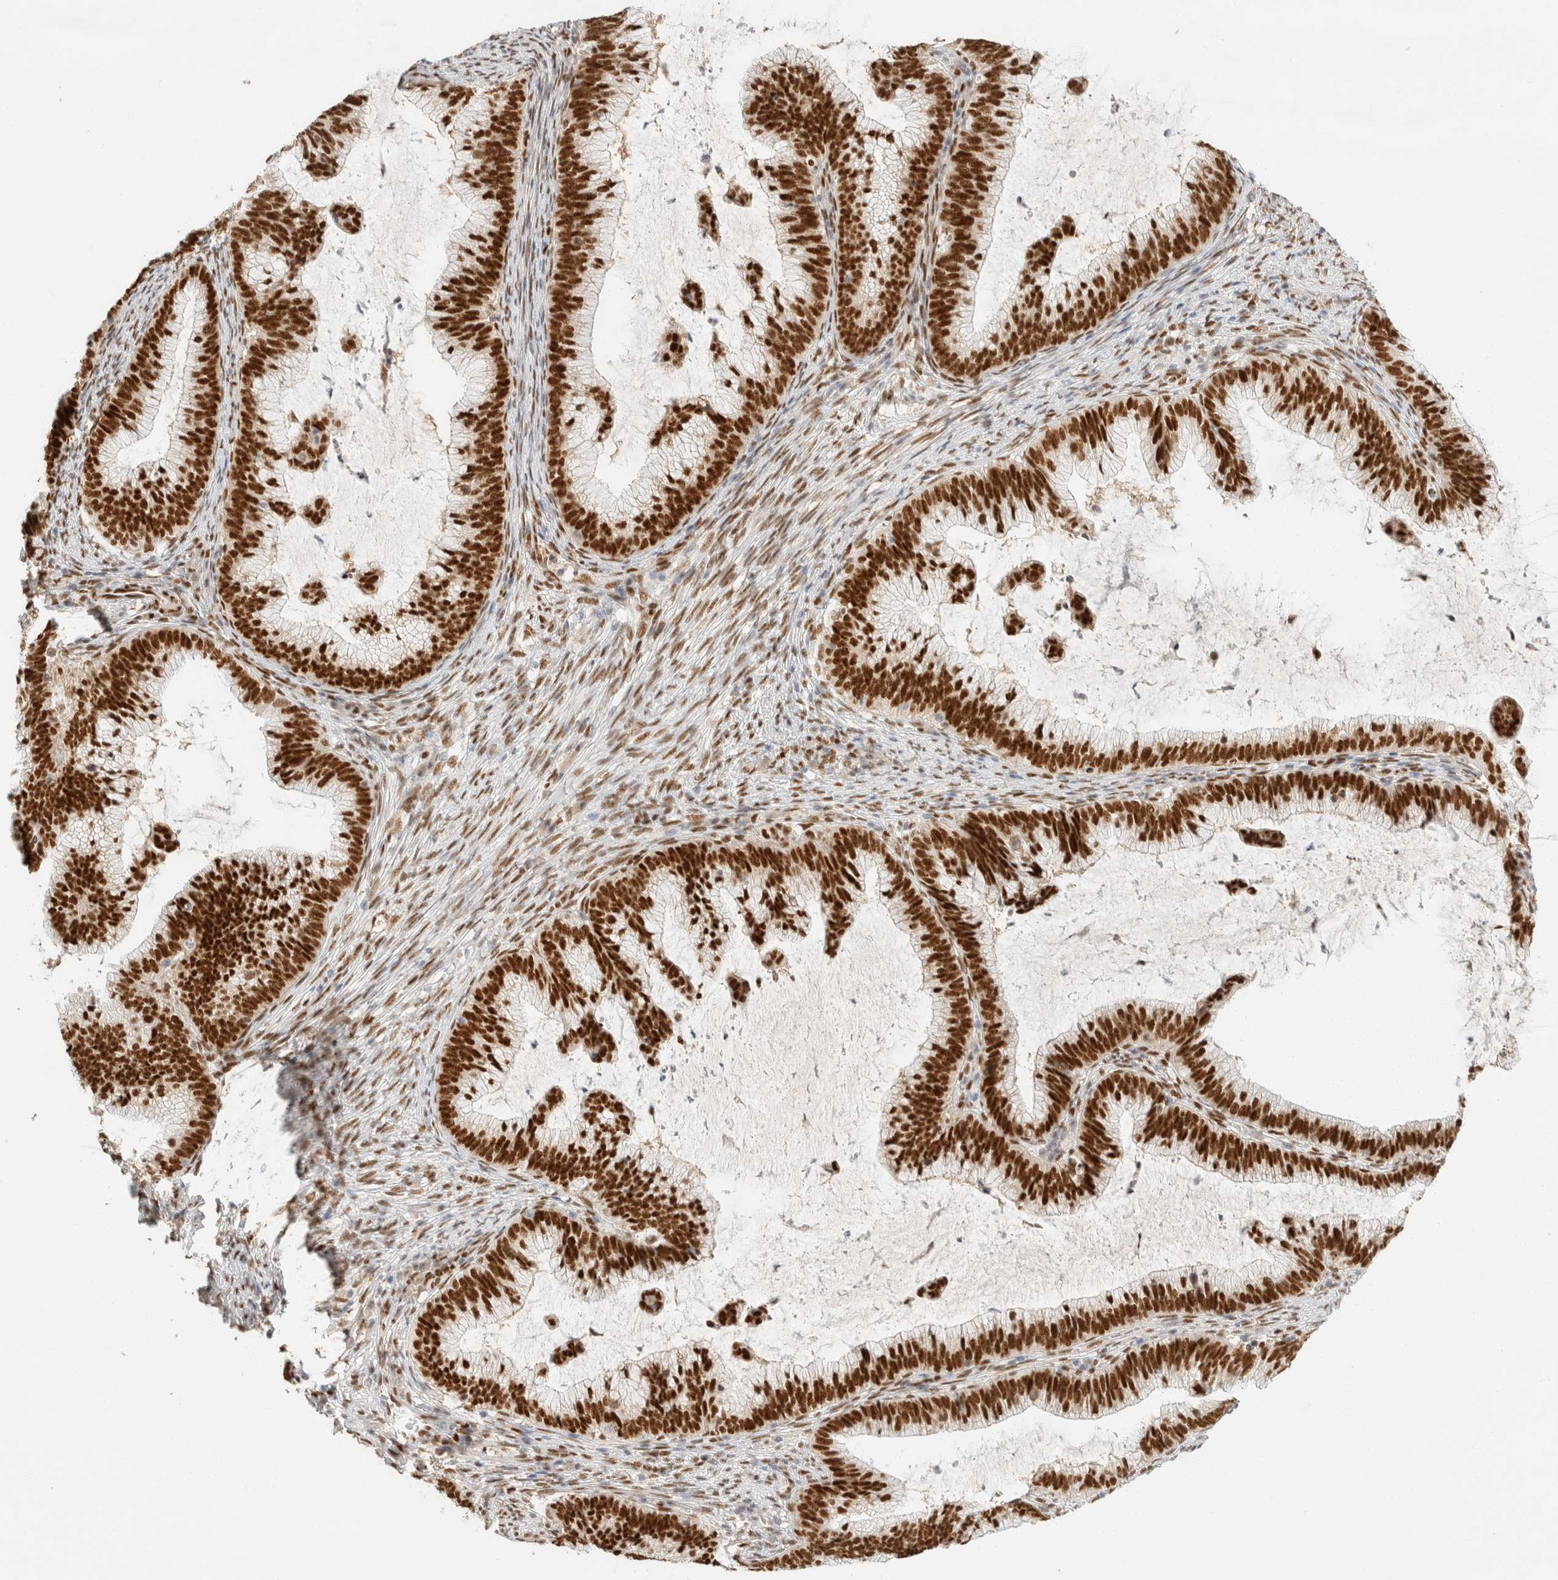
{"staining": {"intensity": "strong", "quantity": ">75%", "location": "nuclear"}, "tissue": "cervical cancer", "cell_type": "Tumor cells", "image_type": "cancer", "snomed": [{"axis": "morphology", "description": "Adenocarcinoma, NOS"}, {"axis": "topography", "description": "Cervix"}], "caption": "Cervical cancer tissue exhibits strong nuclear positivity in about >75% of tumor cells (brown staining indicates protein expression, while blue staining denotes nuclei).", "gene": "ZNF768", "patient": {"sex": "female", "age": 36}}